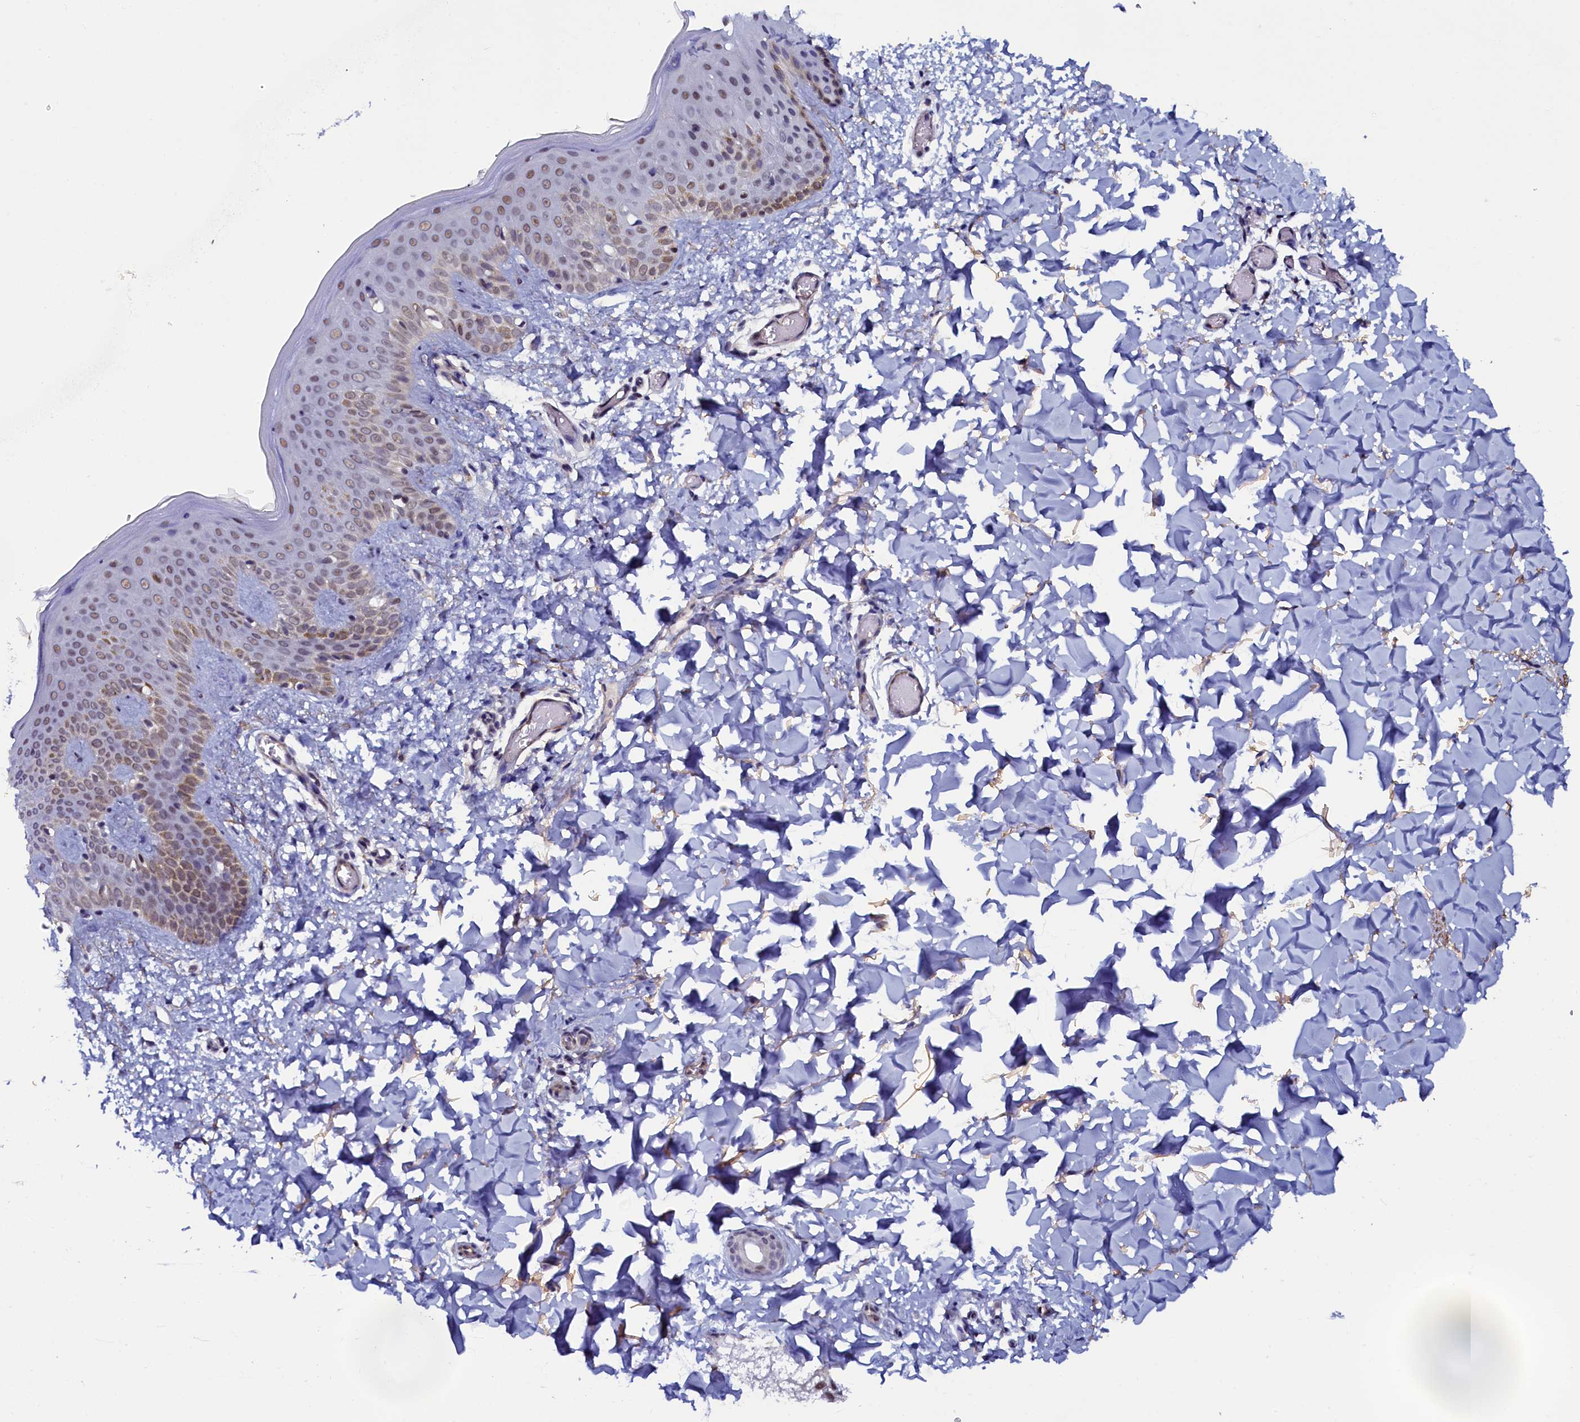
{"staining": {"intensity": "negative", "quantity": "none", "location": "none"}, "tissue": "skin", "cell_type": "Fibroblasts", "image_type": "normal", "snomed": [{"axis": "morphology", "description": "Normal tissue, NOS"}, {"axis": "topography", "description": "Skin"}], "caption": "High magnification brightfield microscopy of normal skin stained with DAB (brown) and counterstained with hematoxylin (blue): fibroblasts show no significant staining.", "gene": "INTS14", "patient": {"sex": "male", "age": 36}}